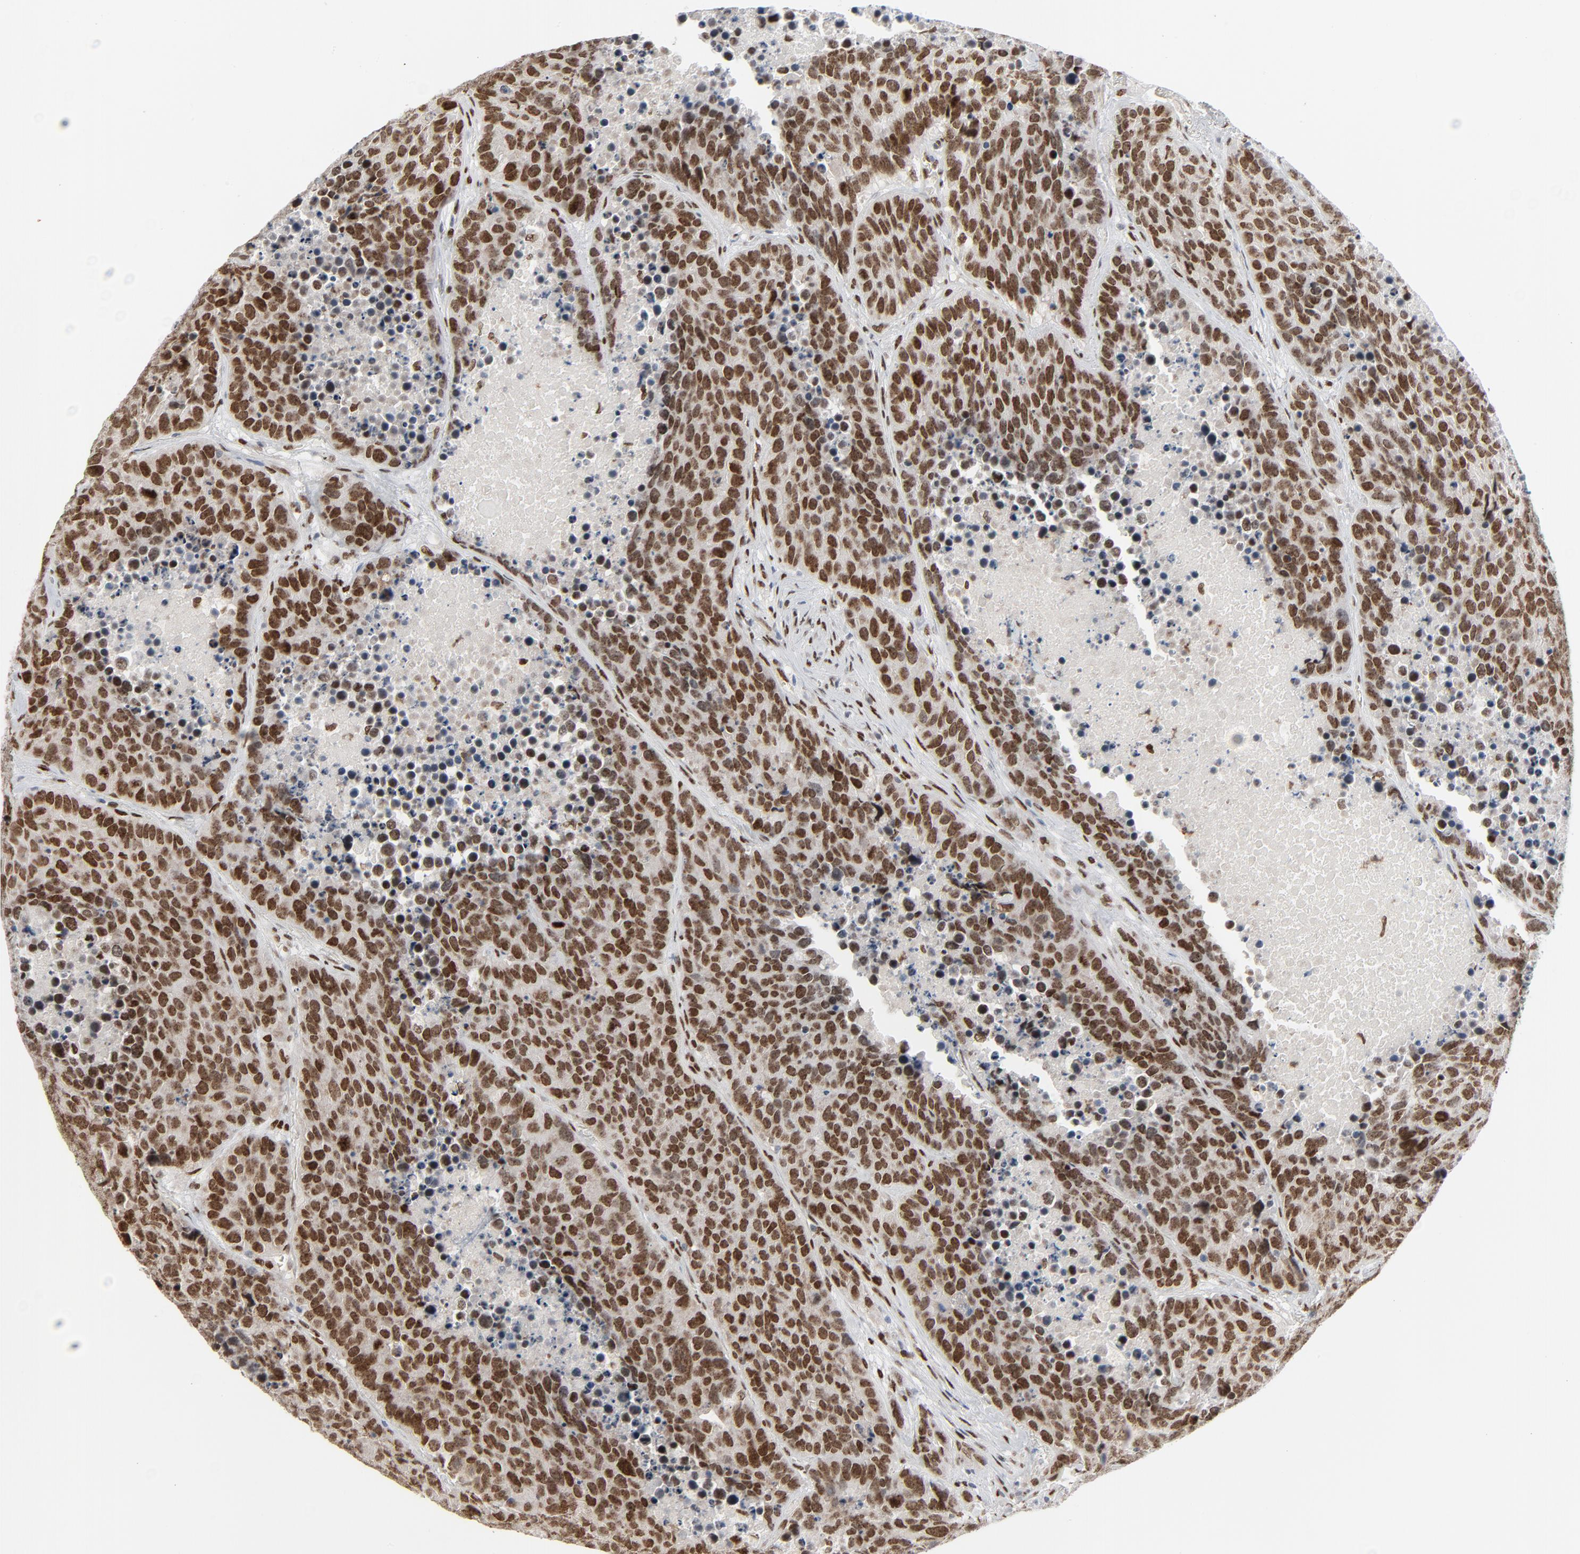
{"staining": {"intensity": "strong", "quantity": ">75%", "location": "cytoplasmic/membranous,nuclear"}, "tissue": "carcinoid", "cell_type": "Tumor cells", "image_type": "cancer", "snomed": [{"axis": "morphology", "description": "Carcinoid, malignant, NOS"}, {"axis": "topography", "description": "Lung"}], "caption": "A histopathology image of human carcinoid (malignant) stained for a protein displays strong cytoplasmic/membranous and nuclear brown staining in tumor cells.", "gene": "CUX1", "patient": {"sex": "male", "age": 60}}